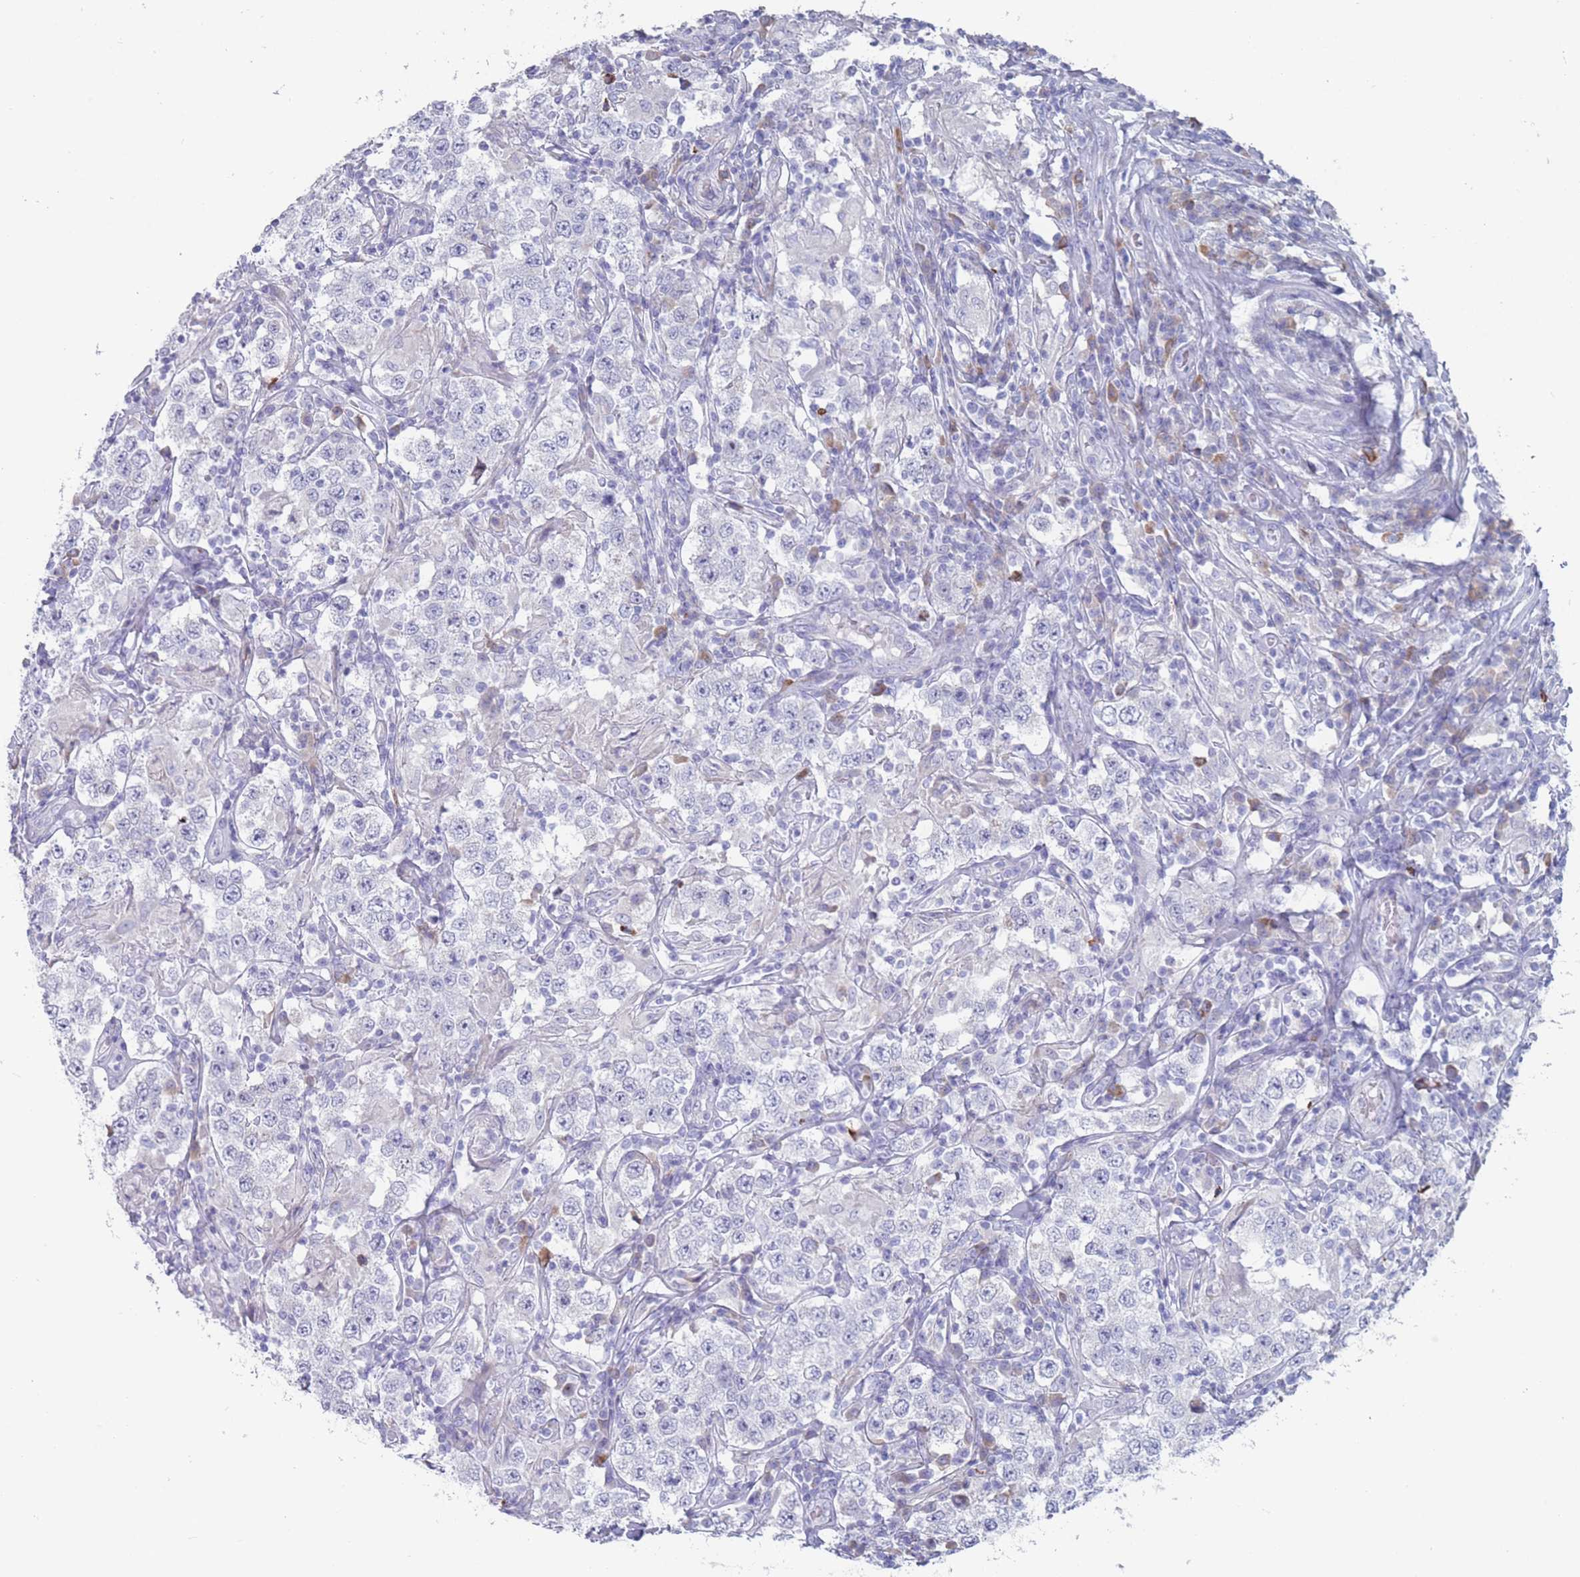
{"staining": {"intensity": "negative", "quantity": "none", "location": "none"}, "tissue": "testis cancer", "cell_type": "Tumor cells", "image_type": "cancer", "snomed": [{"axis": "morphology", "description": "Seminoma, NOS"}, {"axis": "morphology", "description": "Carcinoma, Embryonal, NOS"}, {"axis": "topography", "description": "Testis"}], "caption": "Protein analysis of testis embryonal carcinoma reveals no significant positivity in tumor cells.", "gene": "ST8SIA5", "patient": {"sex": "male", "age": 41}}